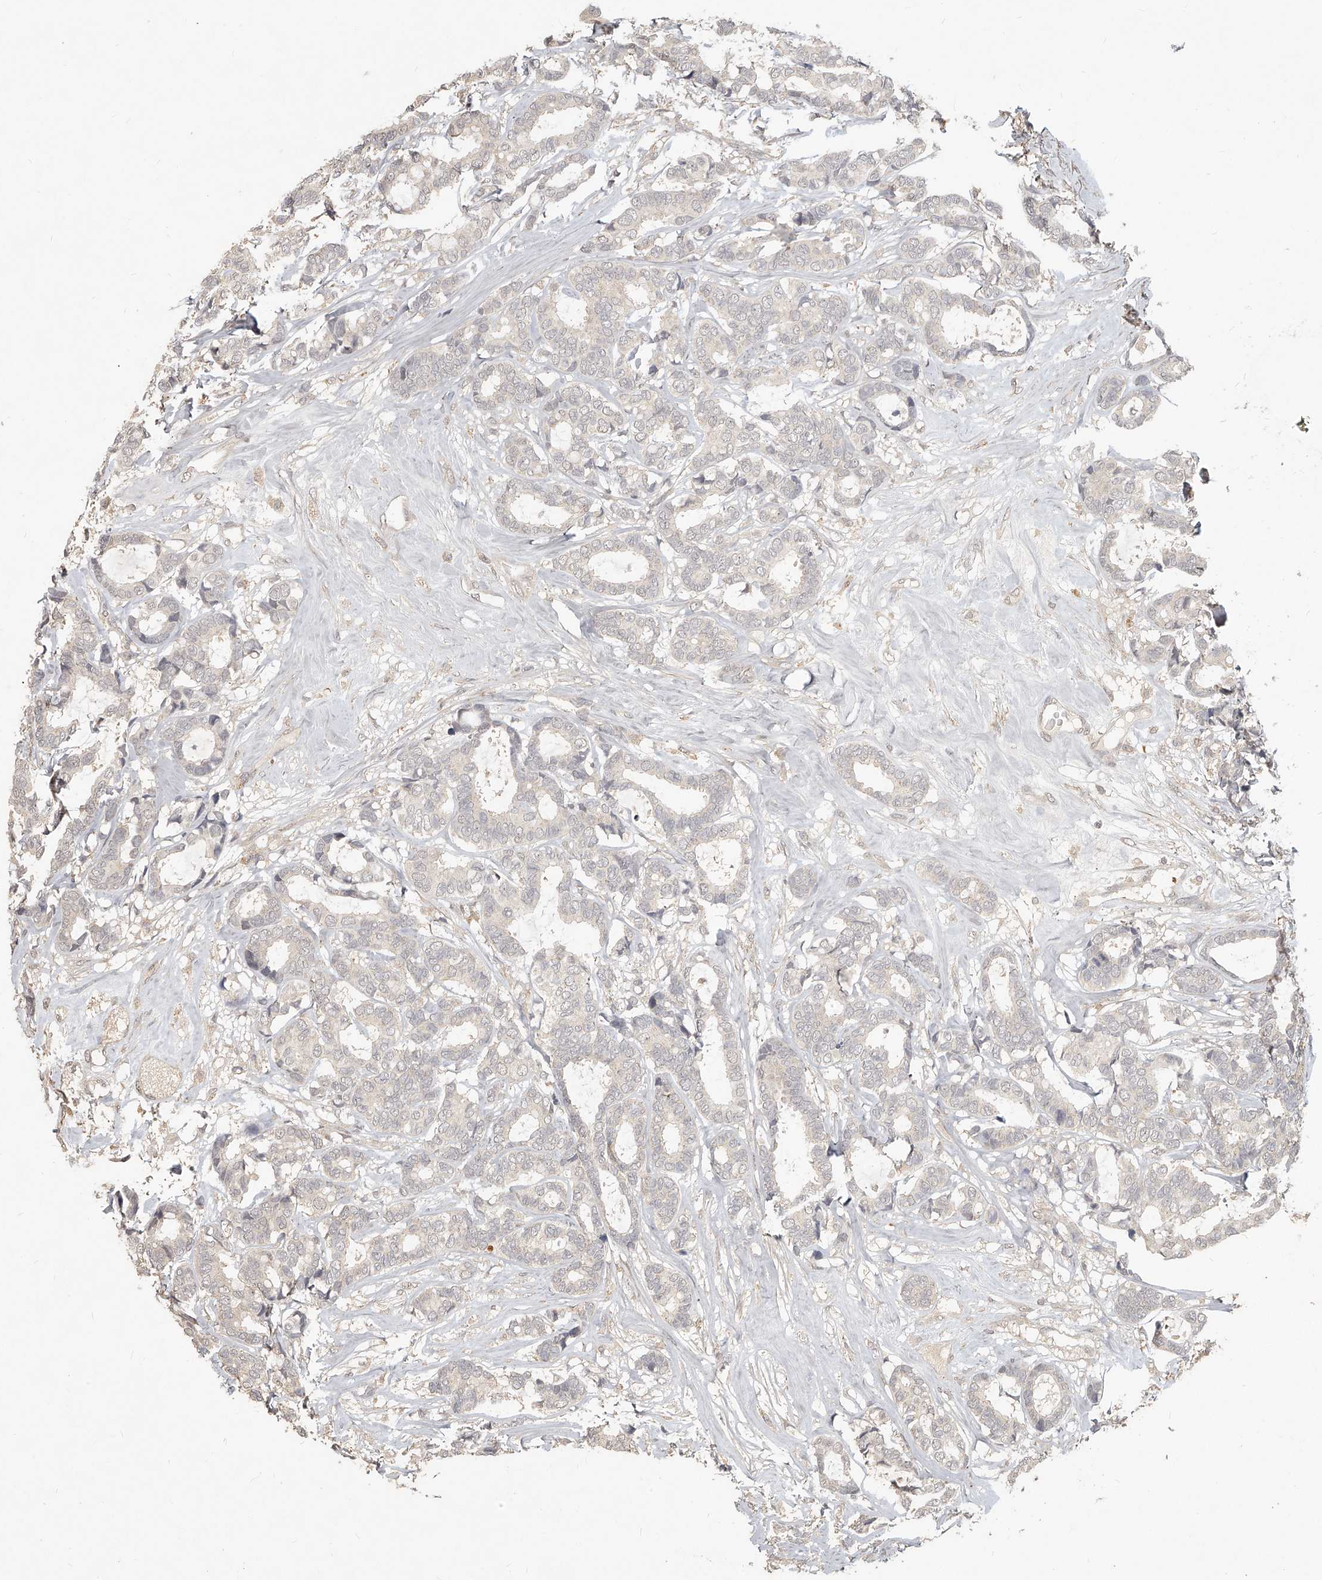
{"staining": {"intensity": "negative", "quantity": "none", "location": "none"}, "tissue": "breast cancer", "cell_type": "Tumor cells", "image_type": "cancer", "snomed": [{"axis": "morphology", "description": "Duct carcinoma"}, {"axis": "topography", "description": "Breast"}], "caption": "Breast cancer (infiltrating ductal carcinoma) was stained to show a protein in brown. There is no significant positivity in tumor cells. Brightfield microscopy of immunohistochemistry (IHC) stained with DAB (3,3'-diaminobenzidine) (brown) and hematoxylin (blue), captured at high magnification.", "gene": "SLC37A1", "patient": {"sex": "female", "age": 87}}